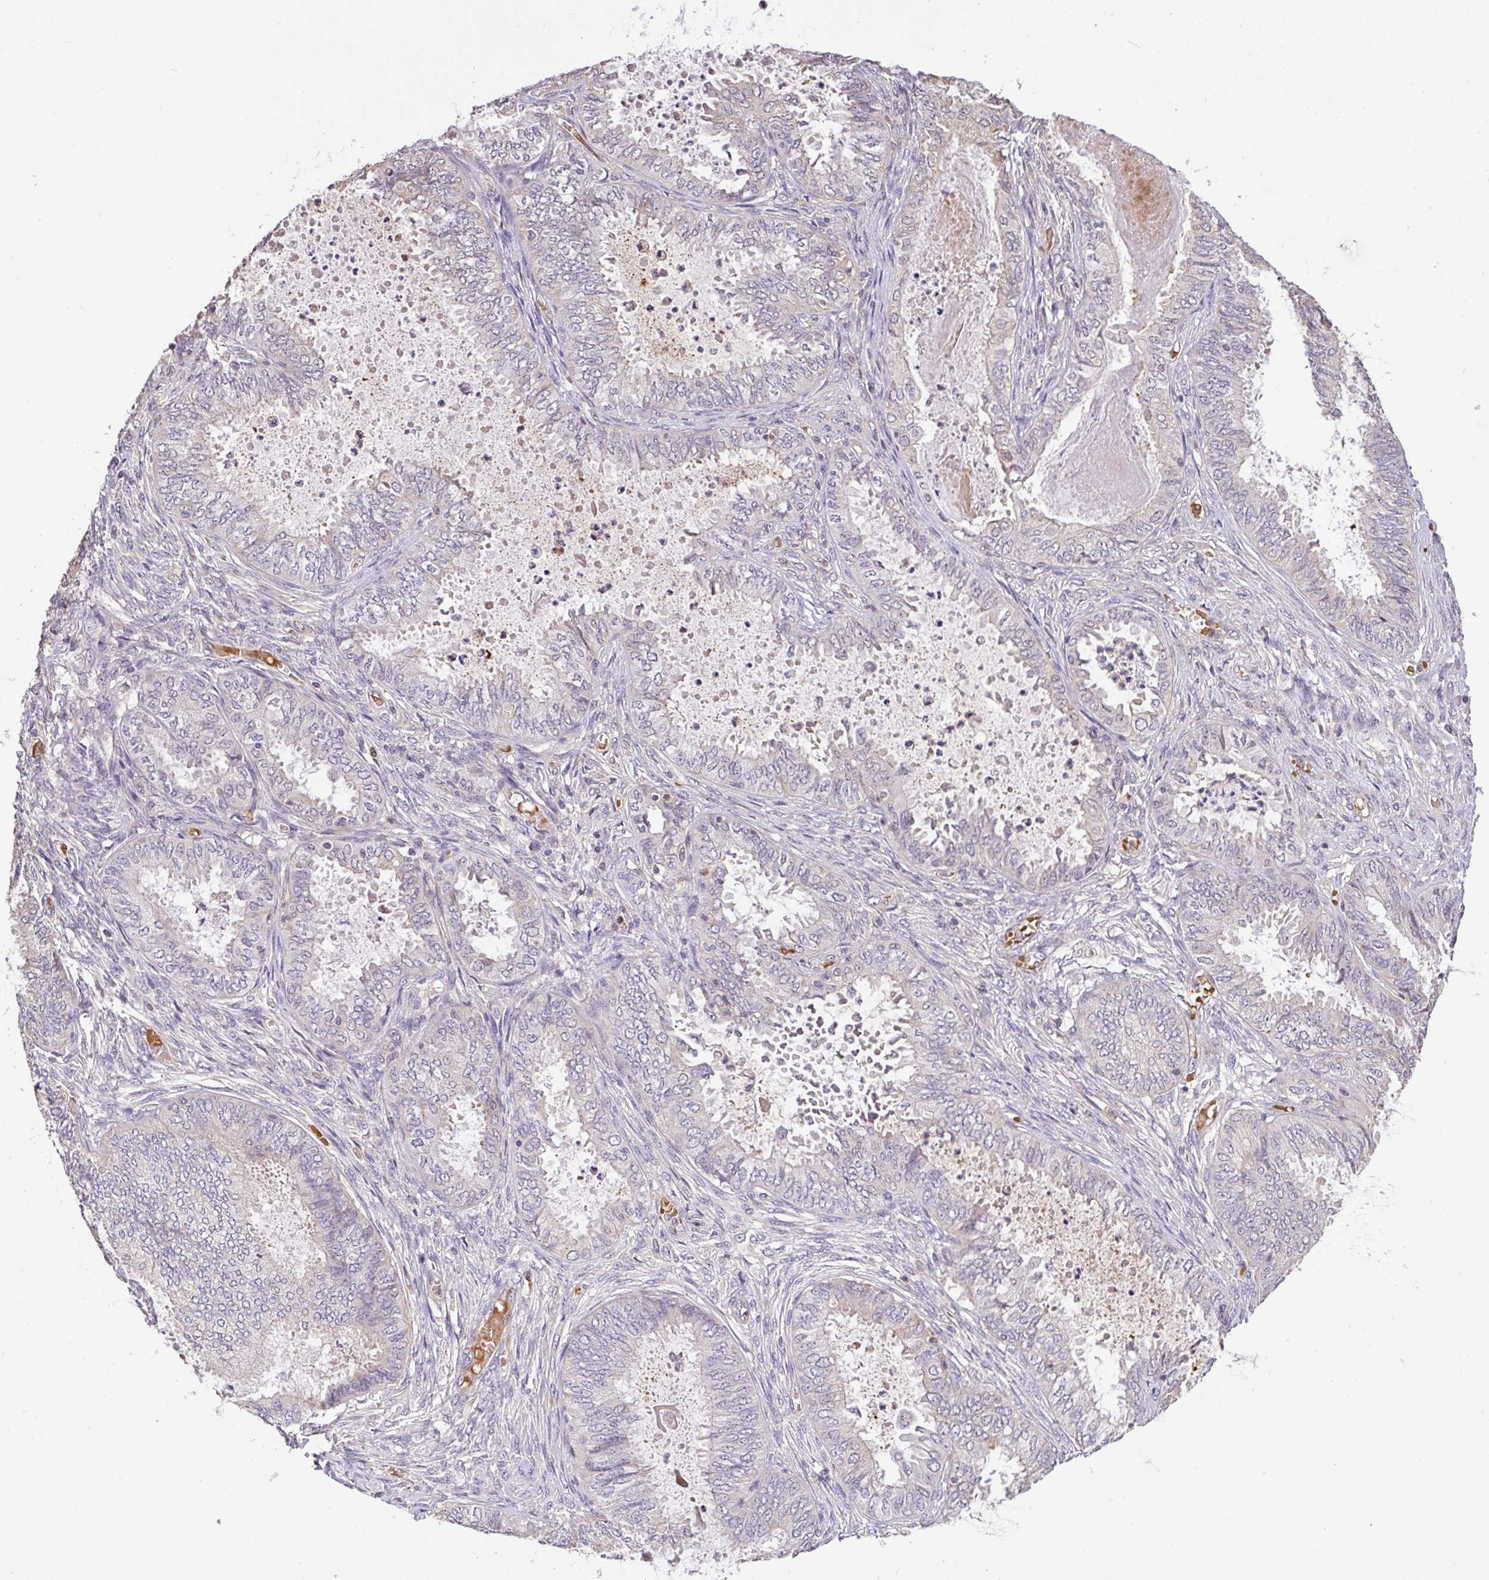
{"staining": {"intensity": "negative", "quantity": "none", "location": "none"}, "tissue": "ovarian cancer", "cell_type": "Tumor cells", "image_type": "cancer", "snomed": [{"axis": "morphology", "description": "Carcinoma, endometroid"}, {"axis": "topography", "description": "Ovary"}], "caption": "Immunohistochemistry of human endometroid carcinoma (ovarian) exhibits no positivity in tumor cells.", "gene": "C1QTNF9B", "patient": {"sex": "female", "age": 70}}